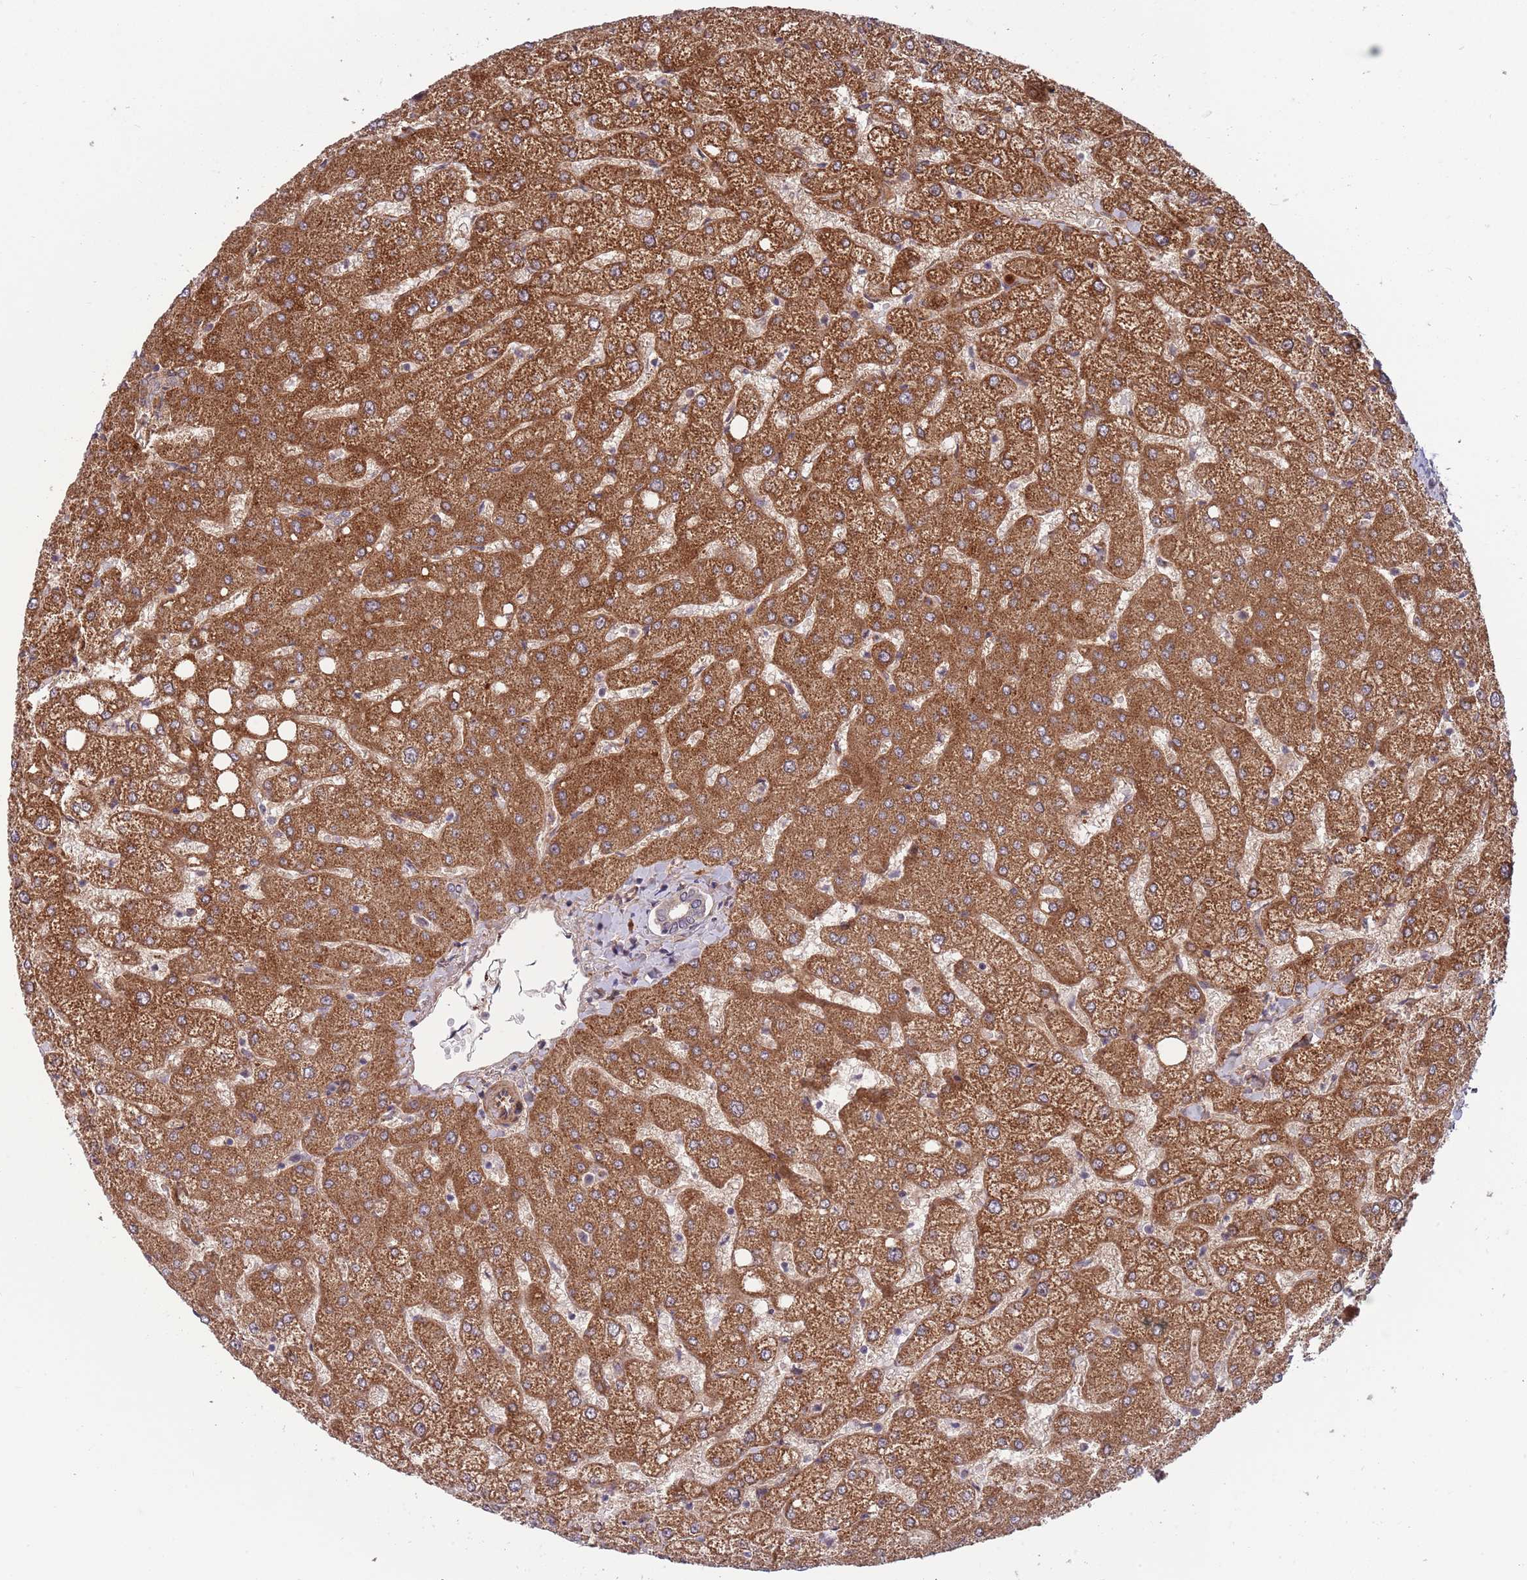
{"staining": {"intensity": "negative", "quantity": "none", "location": "none"}, "tissue": "liver", "cell_type": "Cholangiocytes", "image_type": "normal", "snomed": [{"axis": "morphology", "description": "Normal tissue, NOS"}, {"axis": "topography", "description": "Liver"}], "caption": "High power microscopy image of an immunohistochemistry photomicrograph of unremarkable liver, revealing no significant positivity in cholangiocytes.", "gene": "NT5DC4", "patient": {"sex": "female", "age": 54}}